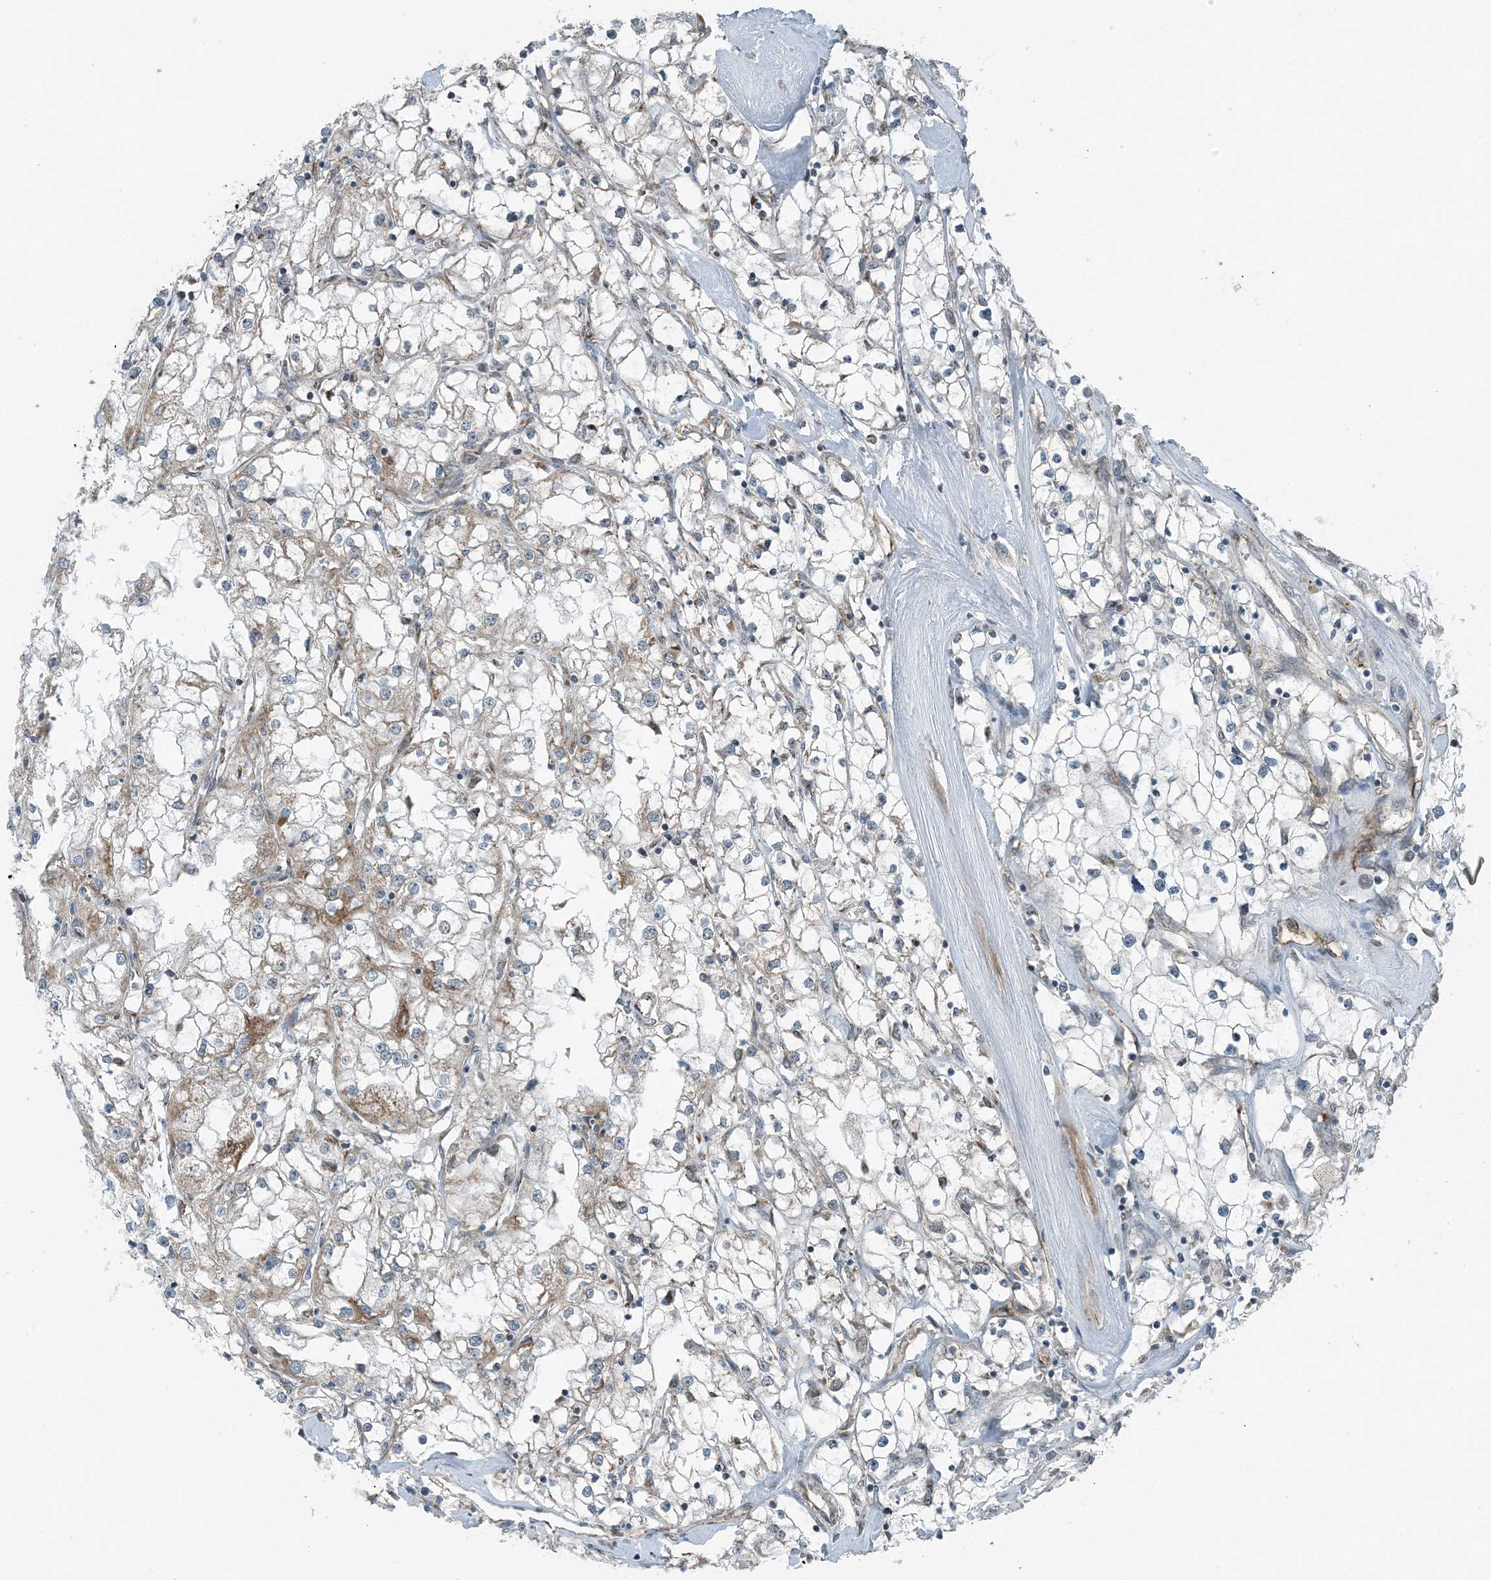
{"staining": {"intensity": "weak", "quantity": "<25%", "location": "cytoplasmic/membranous"}, "tissue": "renal cancer", "cell_type": "Tumor cells", "image_type": "cancer", "snomed": [{"axis": "morphology", "description": "Adenocarcinoma, NOS"}, {"axis": "topography", "description": "Kidney"}], "caption": "A high-resolution micrograph shows immunohistochemistry (IHC) staining of renal adenocarcinoma, which reveals no significant positivity in tumor cells. The staining is performed using DAB (3,3'-diaminobenzidine) brown chromogen with nuclei counter-stained in using hematoxylin.", "gene": "PILRB", "patient": {"sex": "male", "age": 56}}